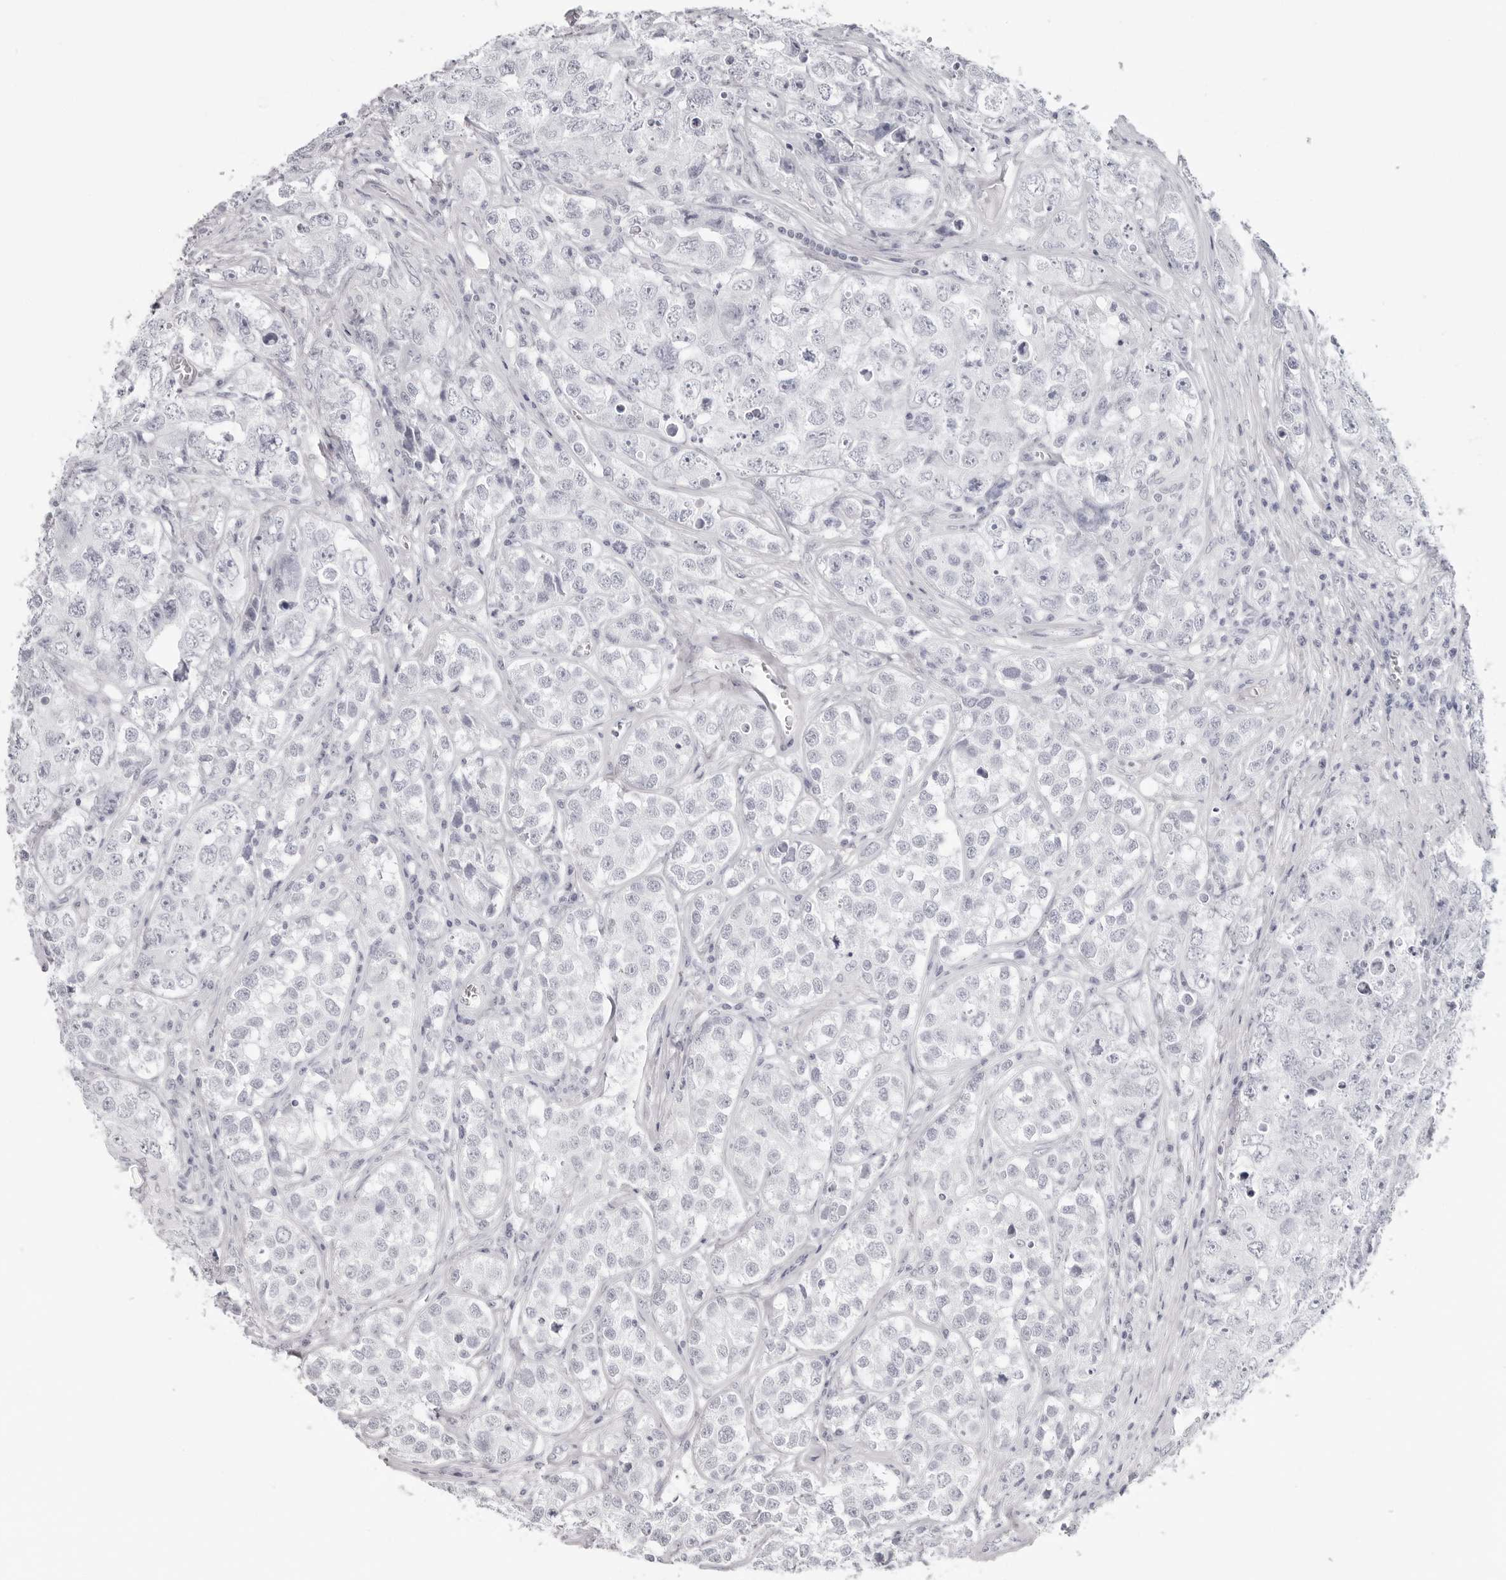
{"staining": {"intensity": "negative", "quantity": "none", "location": "none"}, "tissue": "testis cancer", "cell_type": "Tumor cells", "image_type": "cancer", "snomed": [{"axis": "morphology", "description": "Seminoma, NOS"}, {"axis": "morphology", "description": "Carcinoma, Embryonal, NOS"}, {"axis": "topography", "description": "Testis"}], "caption": "Photomicrograph shows no significant protein expression in tumor cells of testis cancer (seminoma).", "gene": "INSL3", "patient": {"sex": "male", "age": 43}}